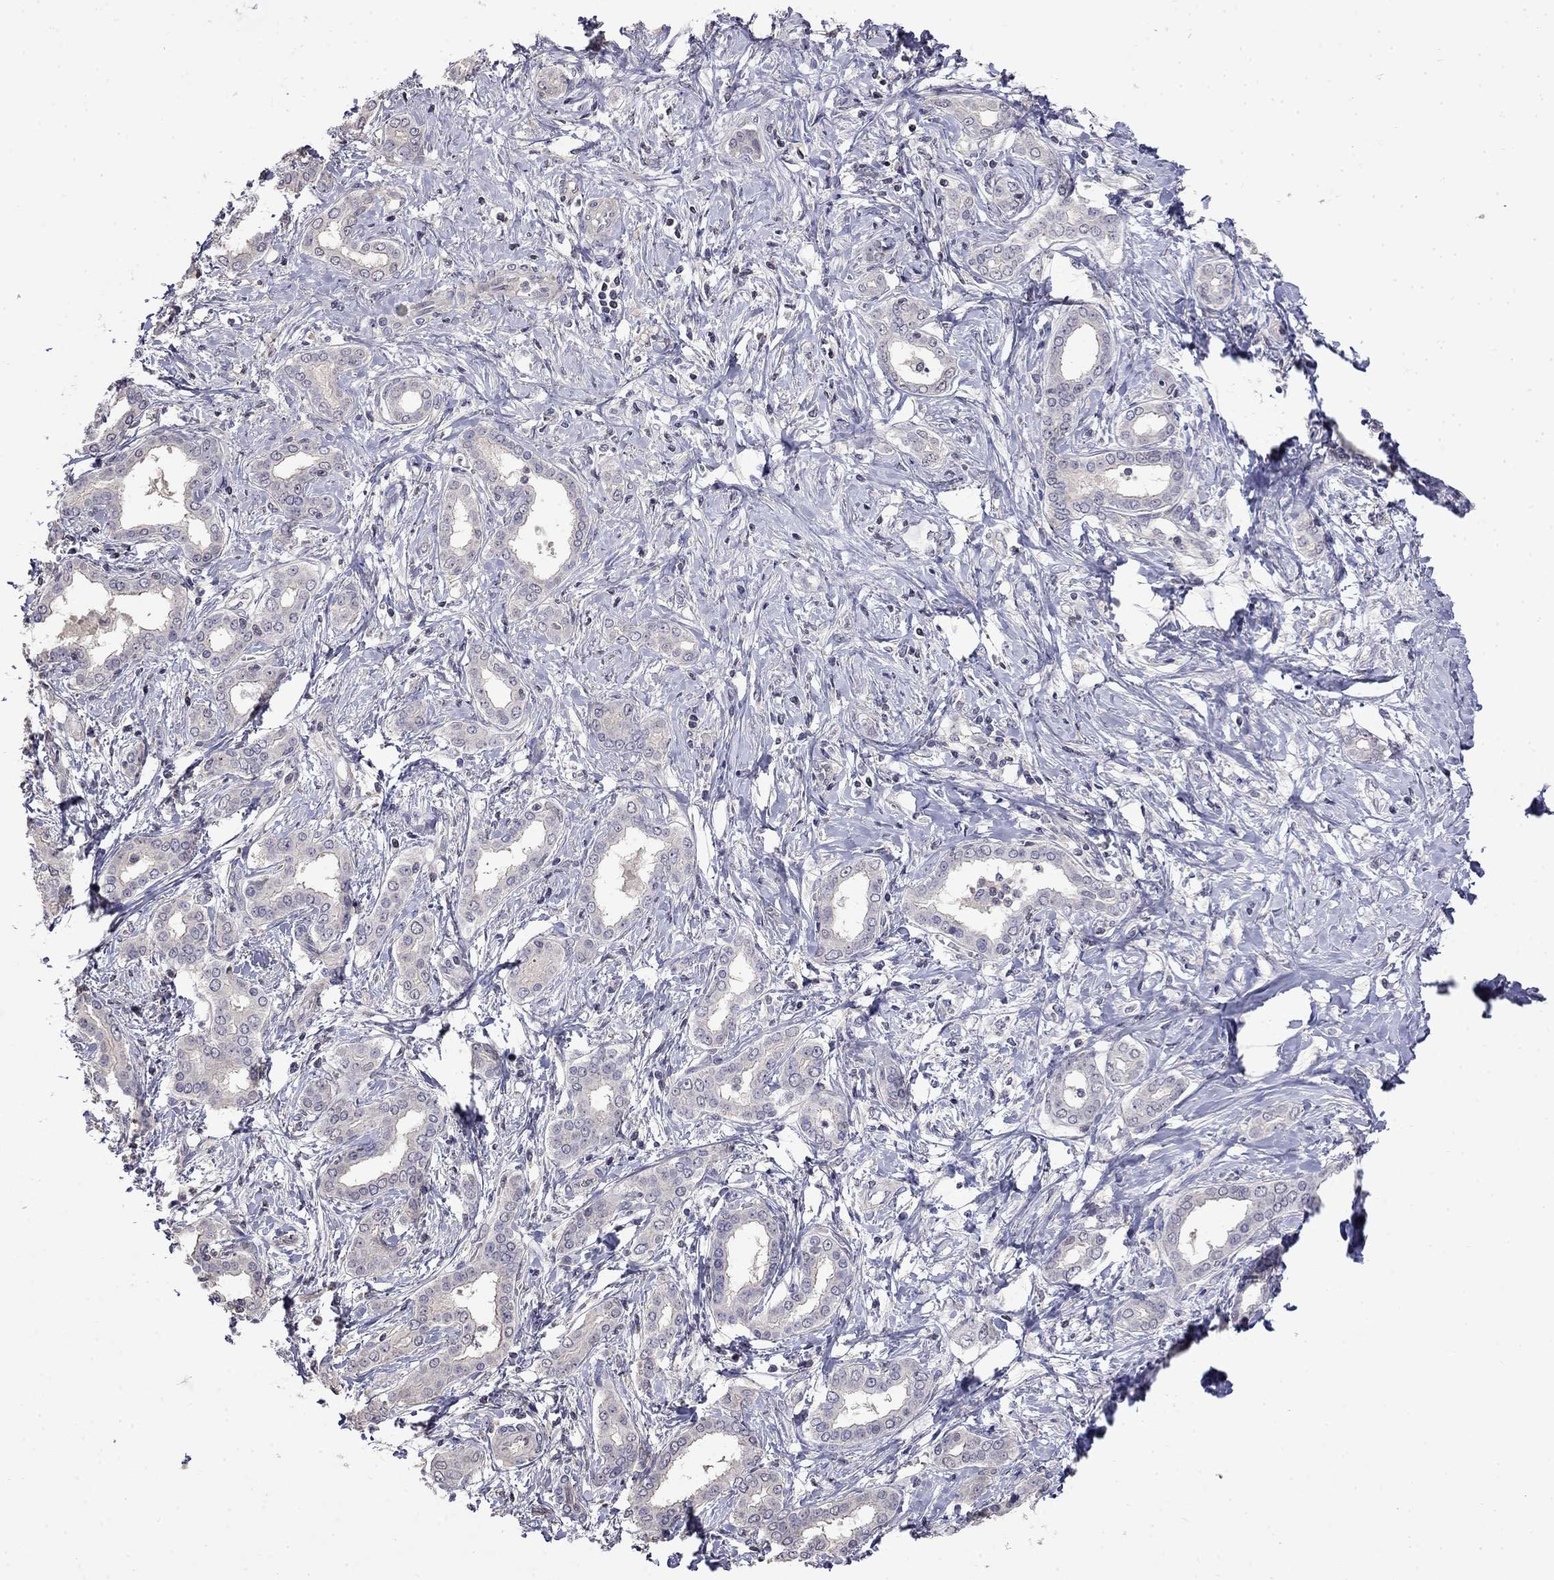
{"staining": {"intensity": "negative", "quantity": "none", "location": "none"}, "tissue": "liver cancer", "cell_type": "Tumor cells", "image_type": "cancer", "snomed": [{"axis": "morphology", "description": "Cholangiocarcinoma"}, {"axis": "topography", "description": "Liver"}], "caption": "A photomicrograph of human liver cholangiocarcinoma is negative for staining in tumor cells.", "gene": "GUCA1B", "patient": {"sex": "female", "age": 47}}